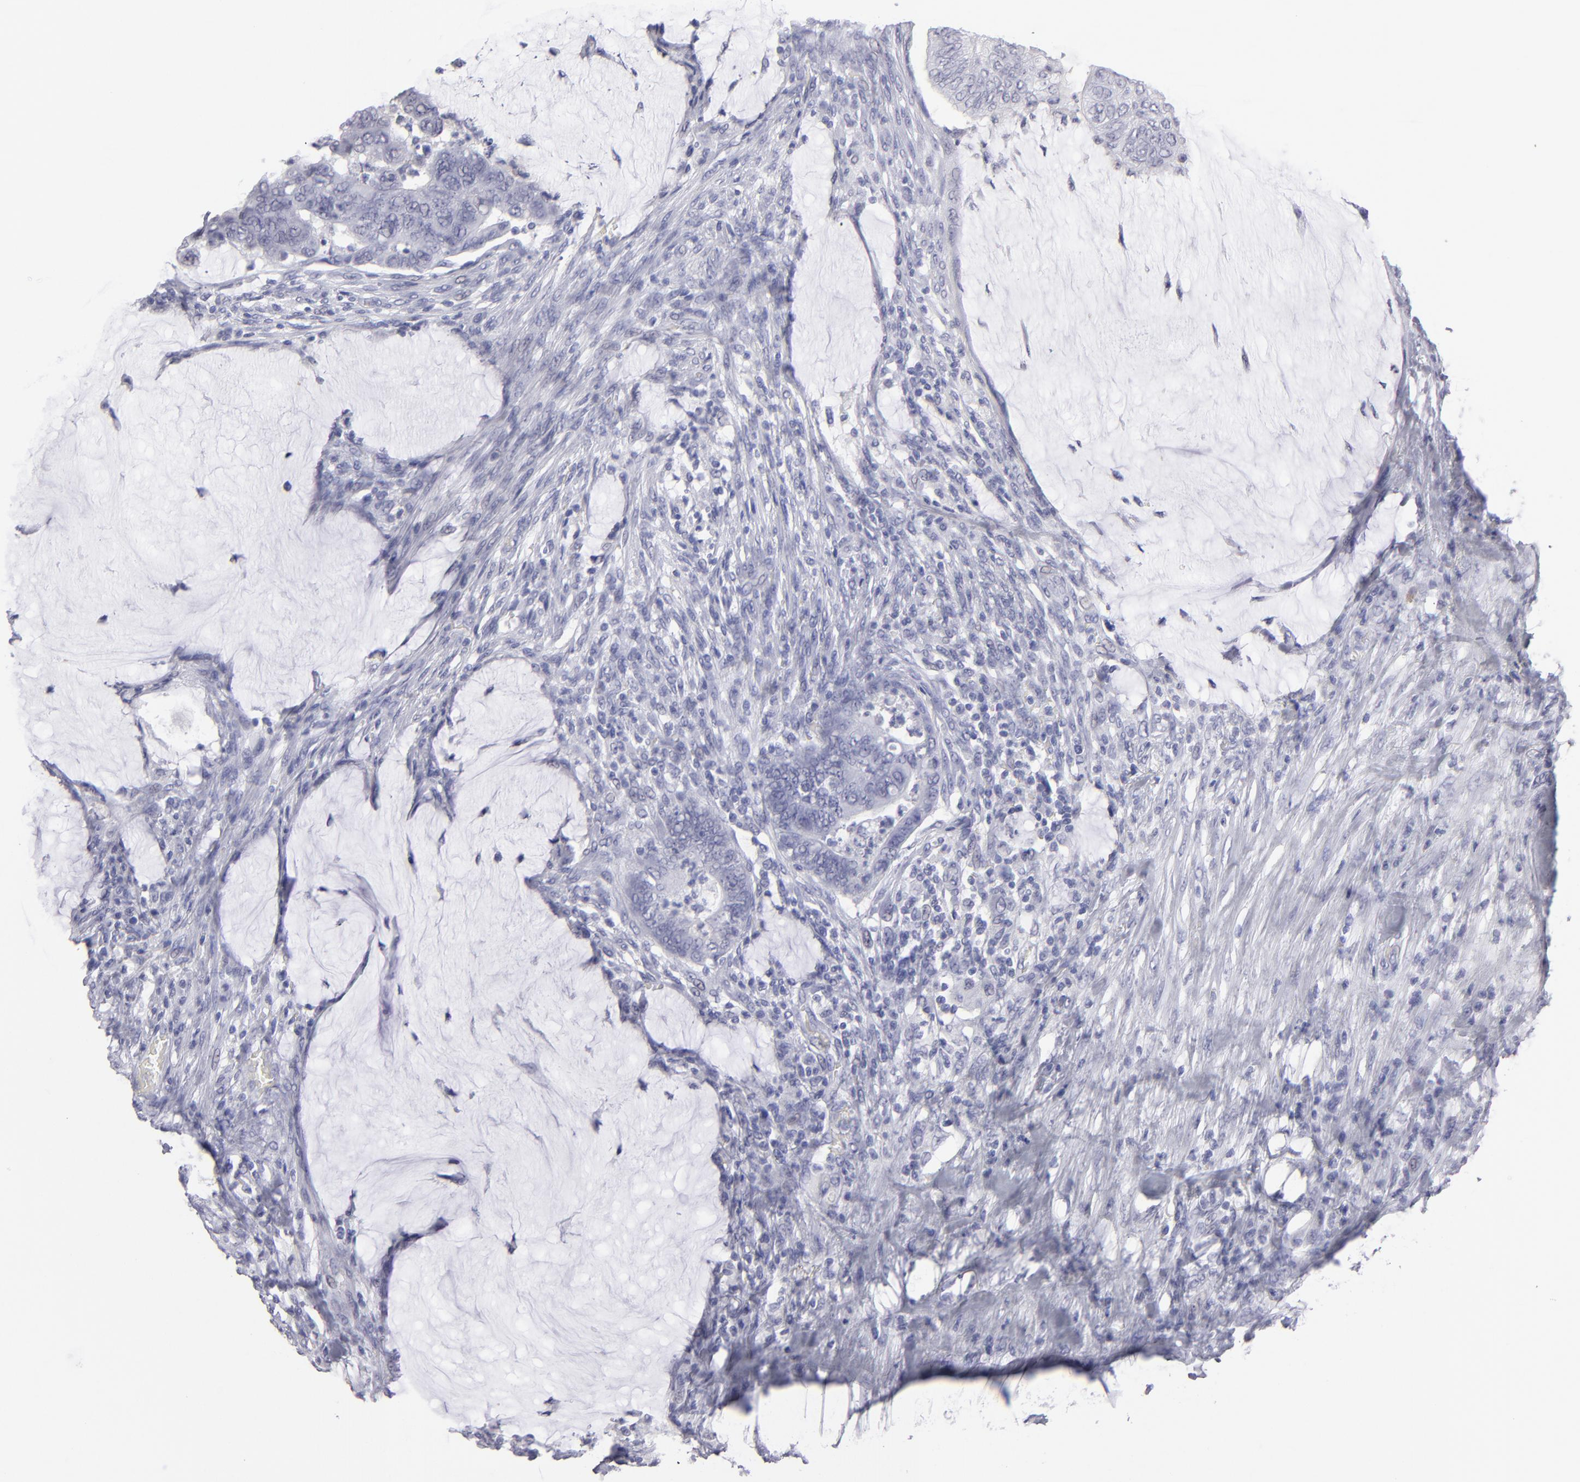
{"staining": {"intensity": "negative", "quantity": "none", "location": "none"}, "tissue": "colorectal cancer", "cell_type": "Tumor cells", "image_type": "cancer", "snomed": [{"axis": "morphology", "description": "Normal tissue, NOS"}, {"axis": "morphology", "description": "Adenocarcinoma, NOS"}, {"axis": "topography", "description": "Rectum"}], "caption": "Immunohistochemistry (IHC) photomicrograph of neoplastic tissue: human colorectal cancer stained with DAB (3,3'-diaminobenzidine) exhibits no significant protein staining in tumor cells.", "gene": "ALDOB", "patient": {"sex": "male", "age": 92}}